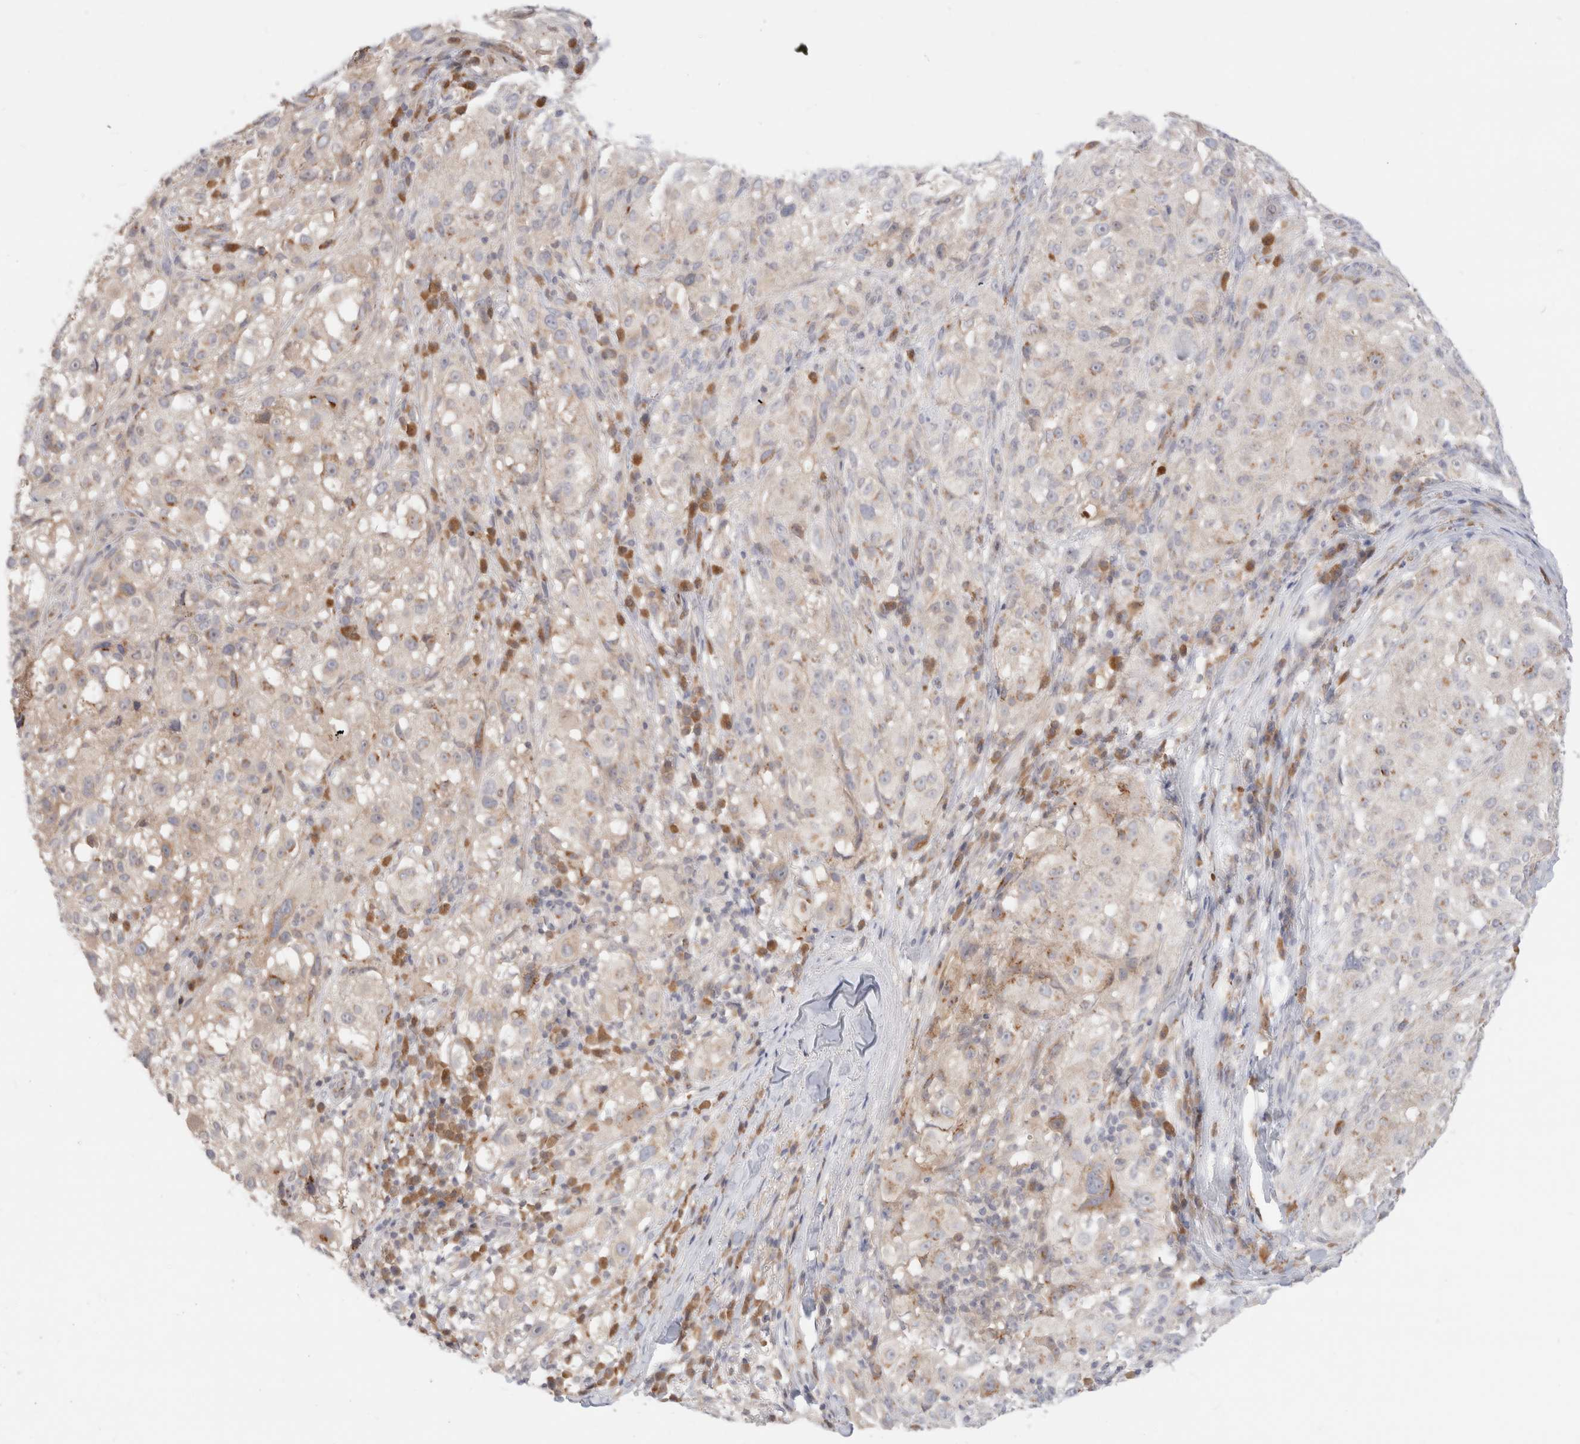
{"staining": {"intensity": "weak", "quantity": "<25%", "location": "cytoplasmic/membranous"}, "tissue": "melanoma", "cell_type": "Tumor cells", "image_type": "cancer", "snomed": [{"axis": "morphology", "description": "Necrosis, NOS"}, {"axis": "morphology", "description": "Malignant melanoma, NOS"}, {"axis": "topography", "description": "Skin"}], "caption": "Immunohistochemistry of melanoma reveals no staining in tumor cells. (DAB (3,3'-diaminobenzidine) immunohistochemistry (IHC), high magnification).", "gene": "EFCAB13", "patient": {"sex": "female", "age": 87}}